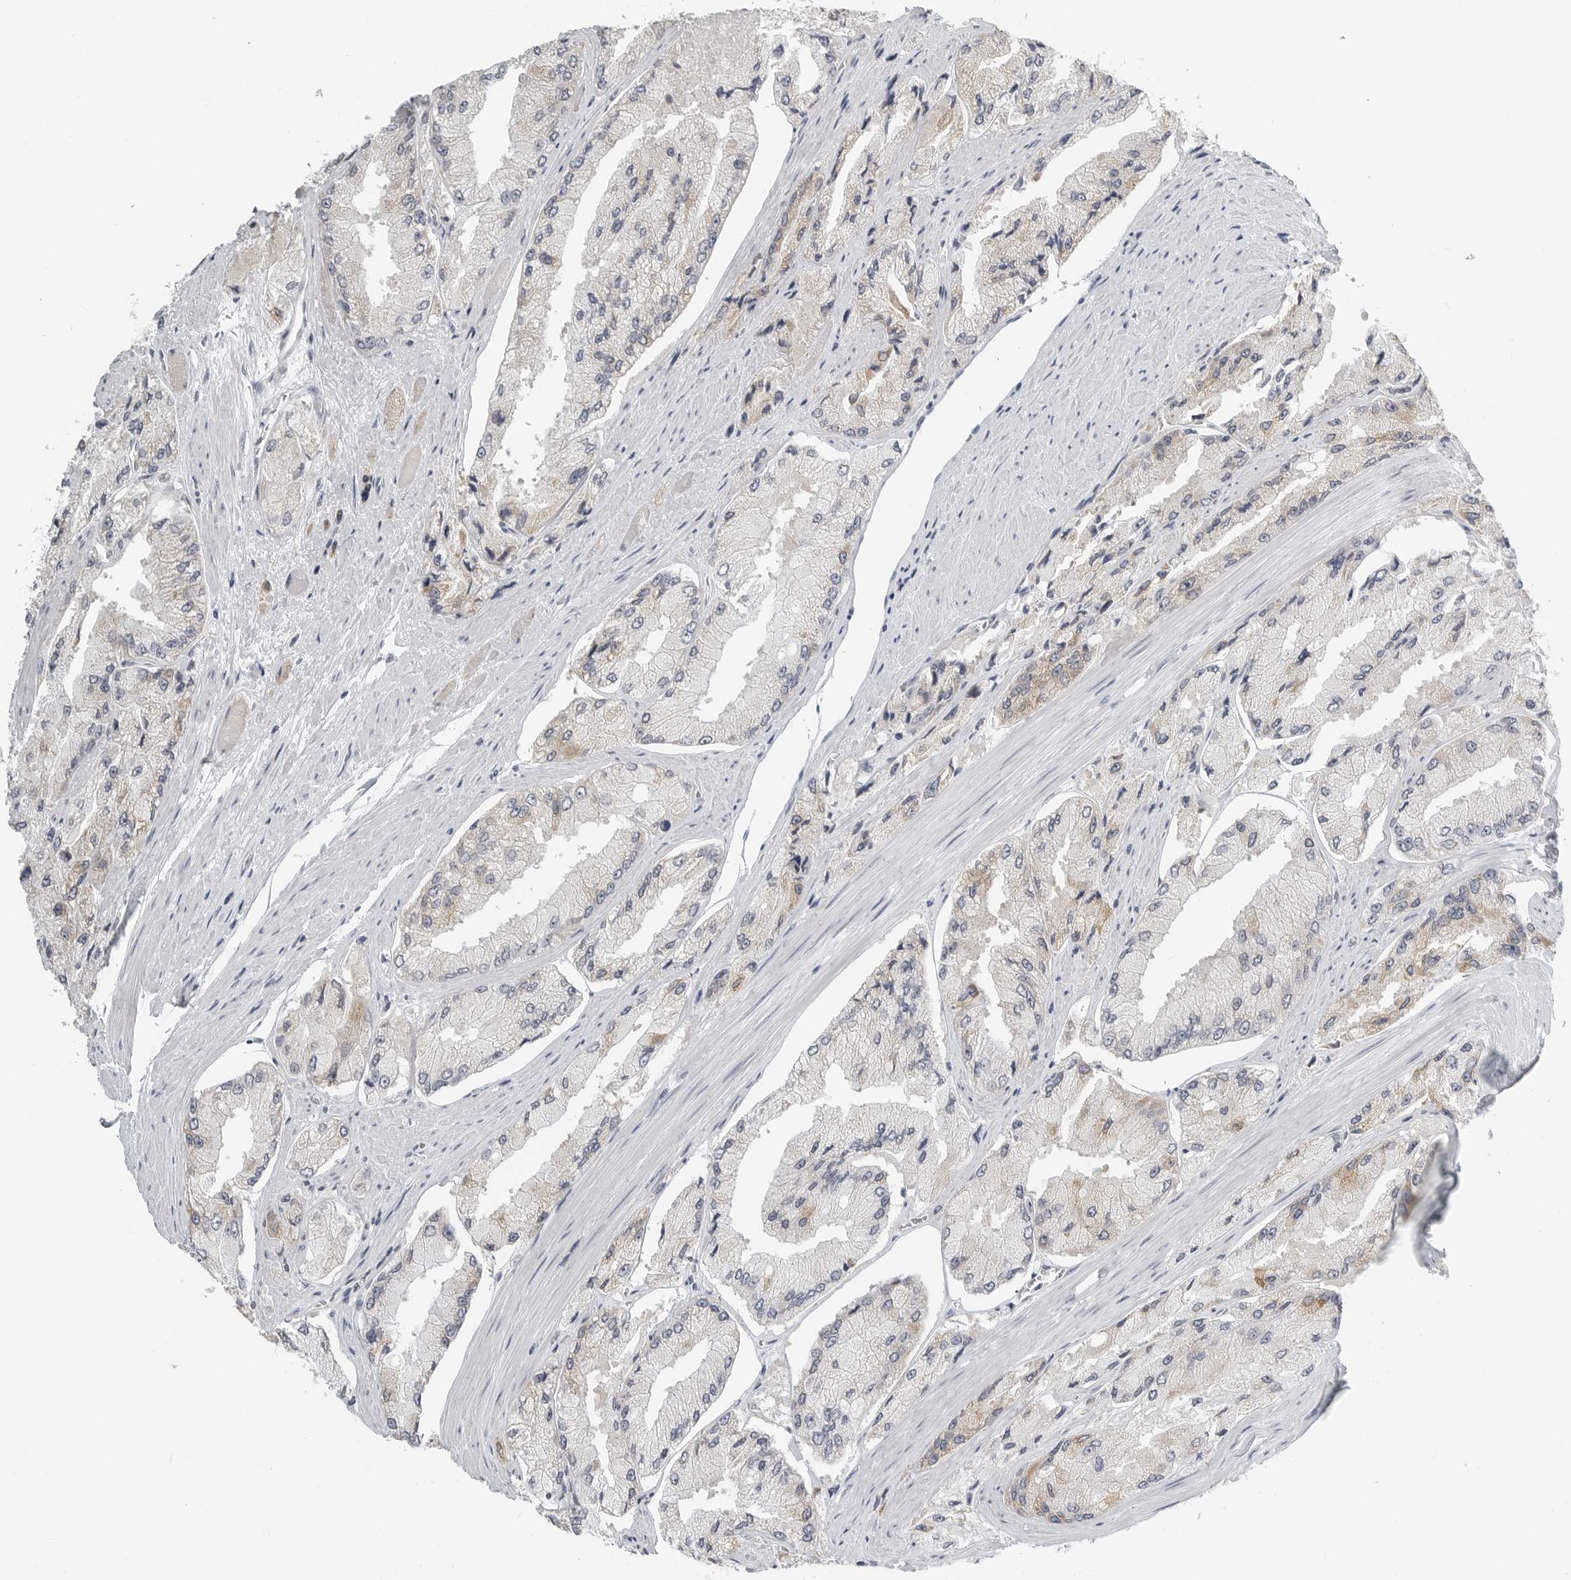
{"staining": {"intensity": "weak", "quantity": "<25%", "location": "cytoplasmic/membranous"}, "tissue": "prostate cancer", "cell_type": "Tumor cells", "image_type": "cancer", "snomed": [{"axis": "morphology", "description": "Adenocarcinoma, High grade"}, {"axis": "topography", "description": "Prostate"}], "caption": "Histopathology image shows no protein staining in tumor cells of prostate cancer (adenocarcinoma (high-grade)) tissue.", "gene": "IL12RB2", "patient": {"sex": "male", "age": 58}}